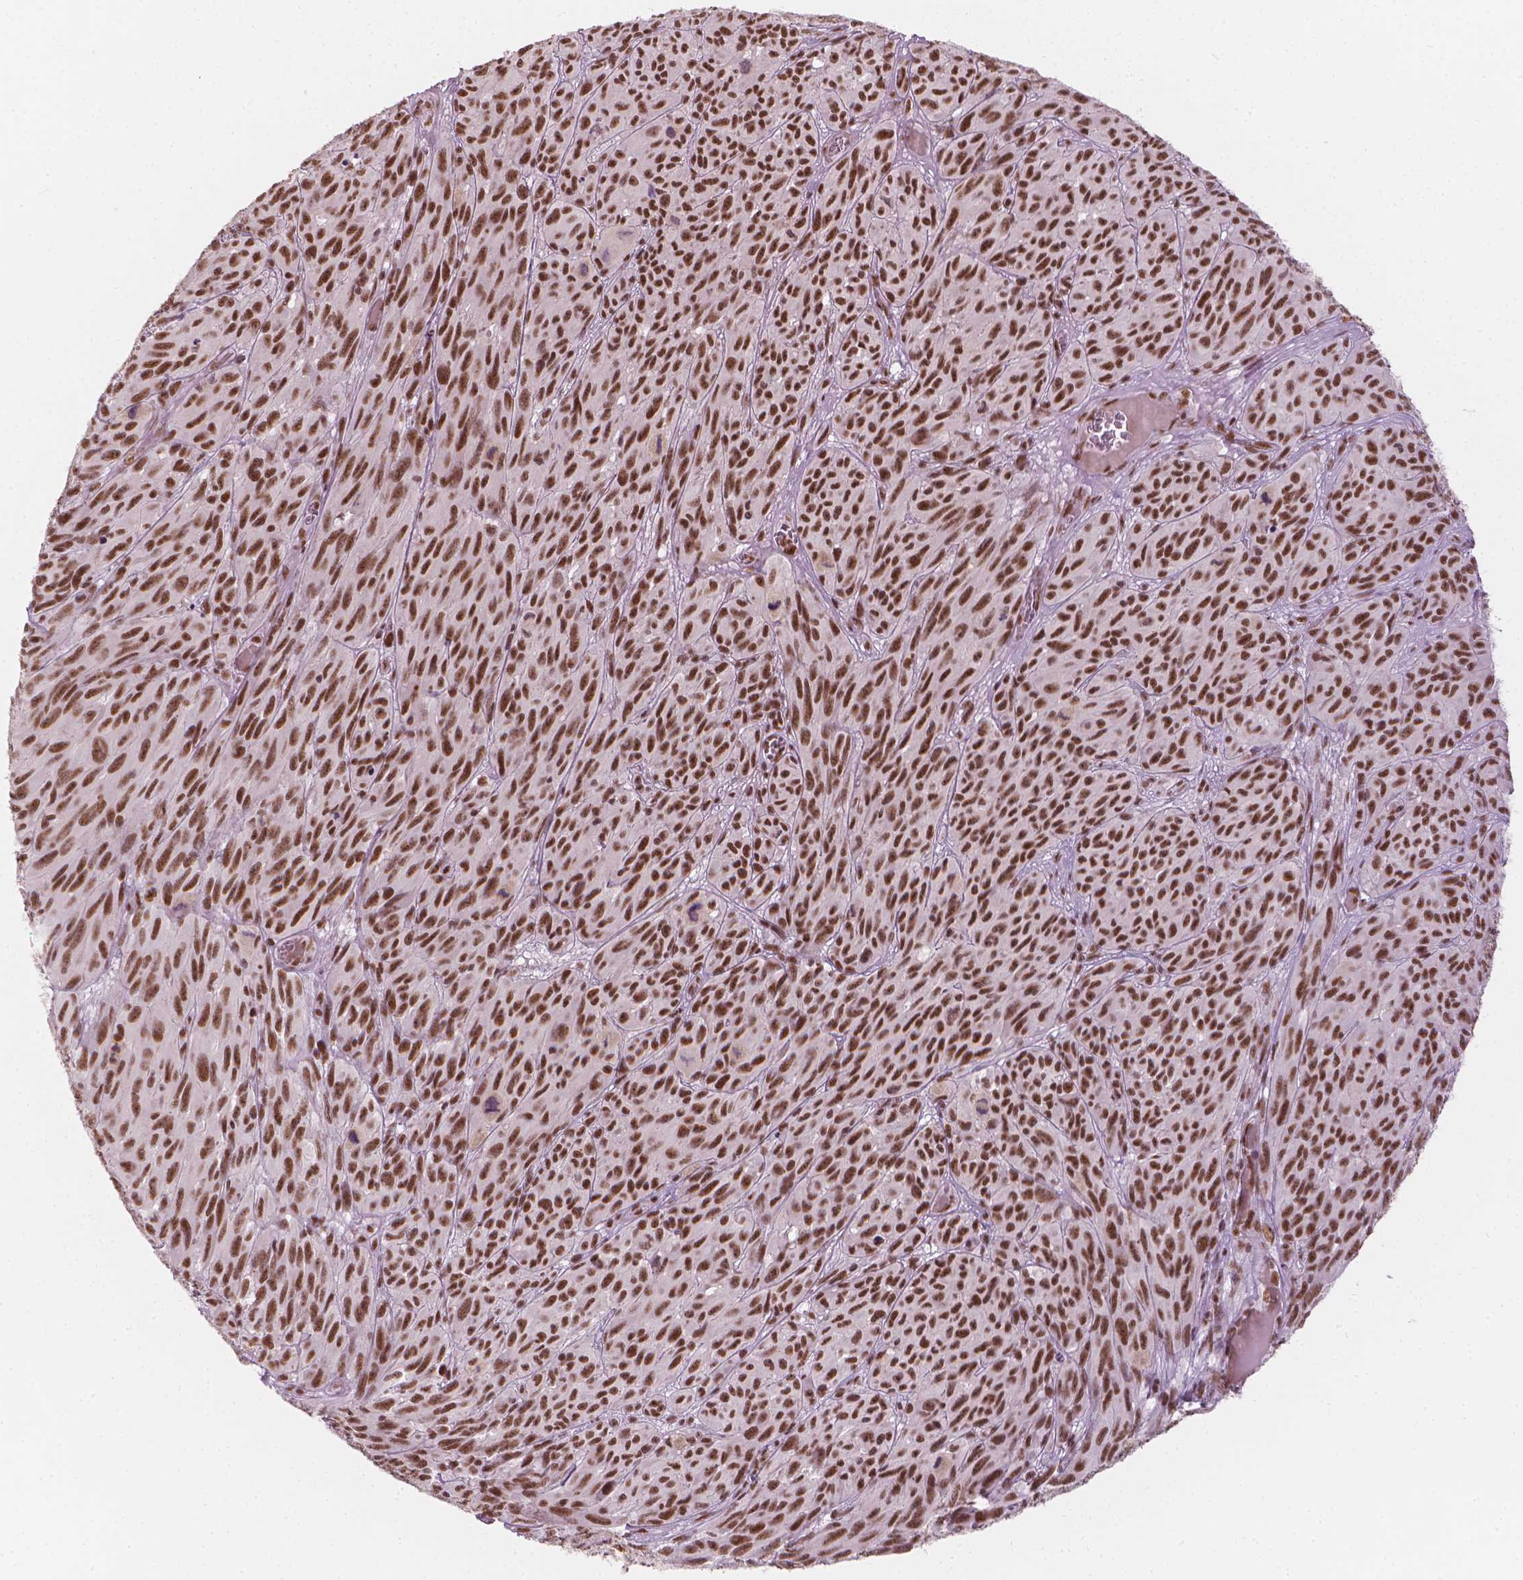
{"staining": {"intensity": "moderate", "quantity": ">75%", "location": "nuclear"}, "tissue": "melanoma", "cell_type": "Tumor cells", "image_type": "cancer", "snomed": [{"axis": "morphology", "description": "Malignant melanoma, NOS"}, {"axis": "topography", "description": "Vulva, labia, clitoris and Bartholin´s gland, NO"}], "caption": "Human malignant melanoma stained with a protein marker shows moderate staining in tumor cells.", "gene": "ELF2", "patient": {"sex": "female", "age": 75}}